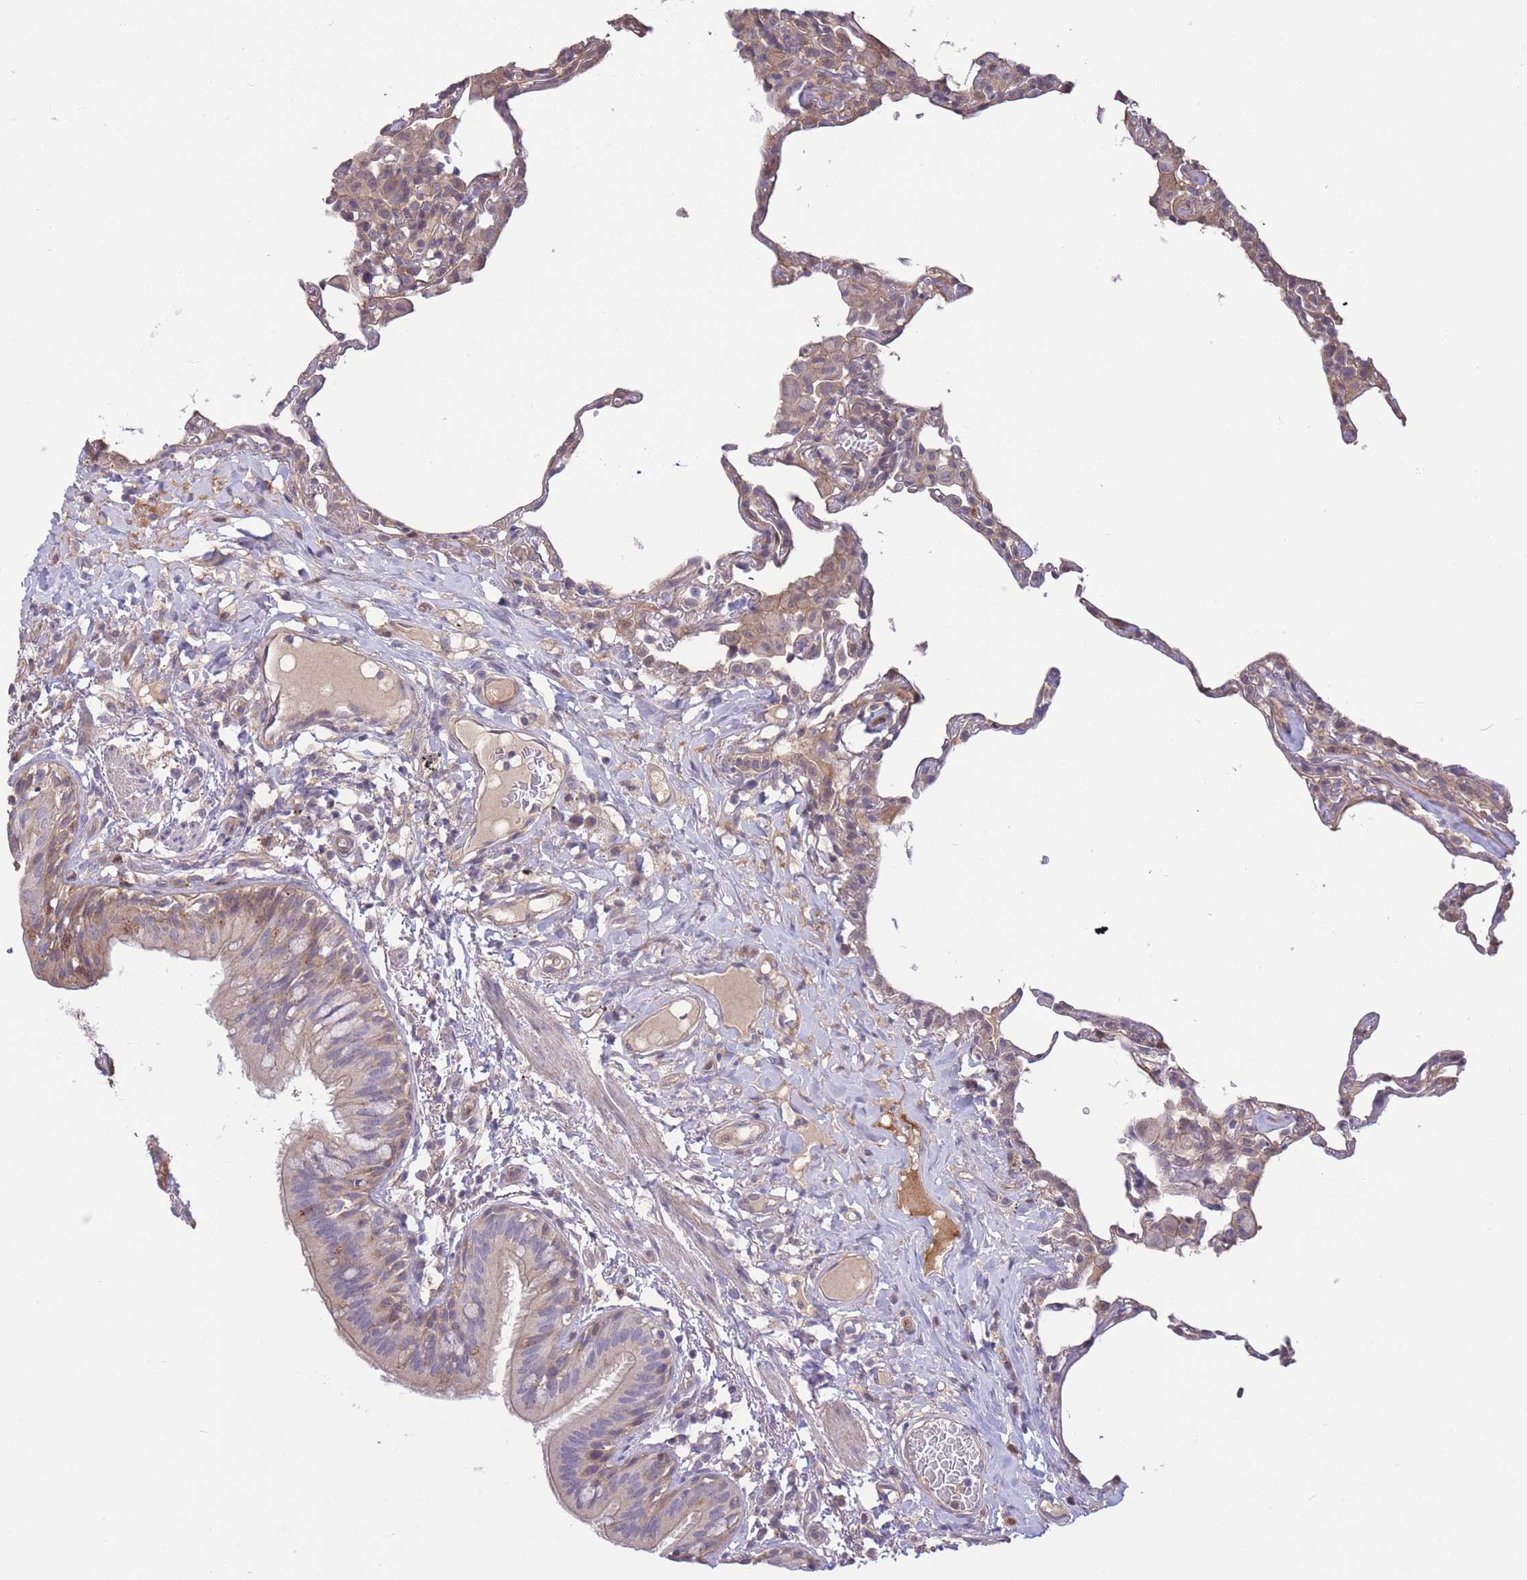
{"staining": {"intensity": "weak", "quantity": "<25%", "location": "cytoplasmic/membranous"}, "tissue": "lung", "cell_type": "Alveolar cells", "image_type": "normal", "snomed": [{"axis": "morphology", "description": "Normal tissue, NOS"}, {"axis": "topography", "description": "Lung"}], "caption": "A high-resolution histopathology image shows immunohistochemistry staining of normal lung, which shows no significant expression in alveolar cells. The staining is performed using DAB (3,3'-diaminobenzidine) brown chromogen with nuclei counter-stained in using hematoxylin.", "gene": "ZNF304", "patient": {"sex": "female", "age": 57}}